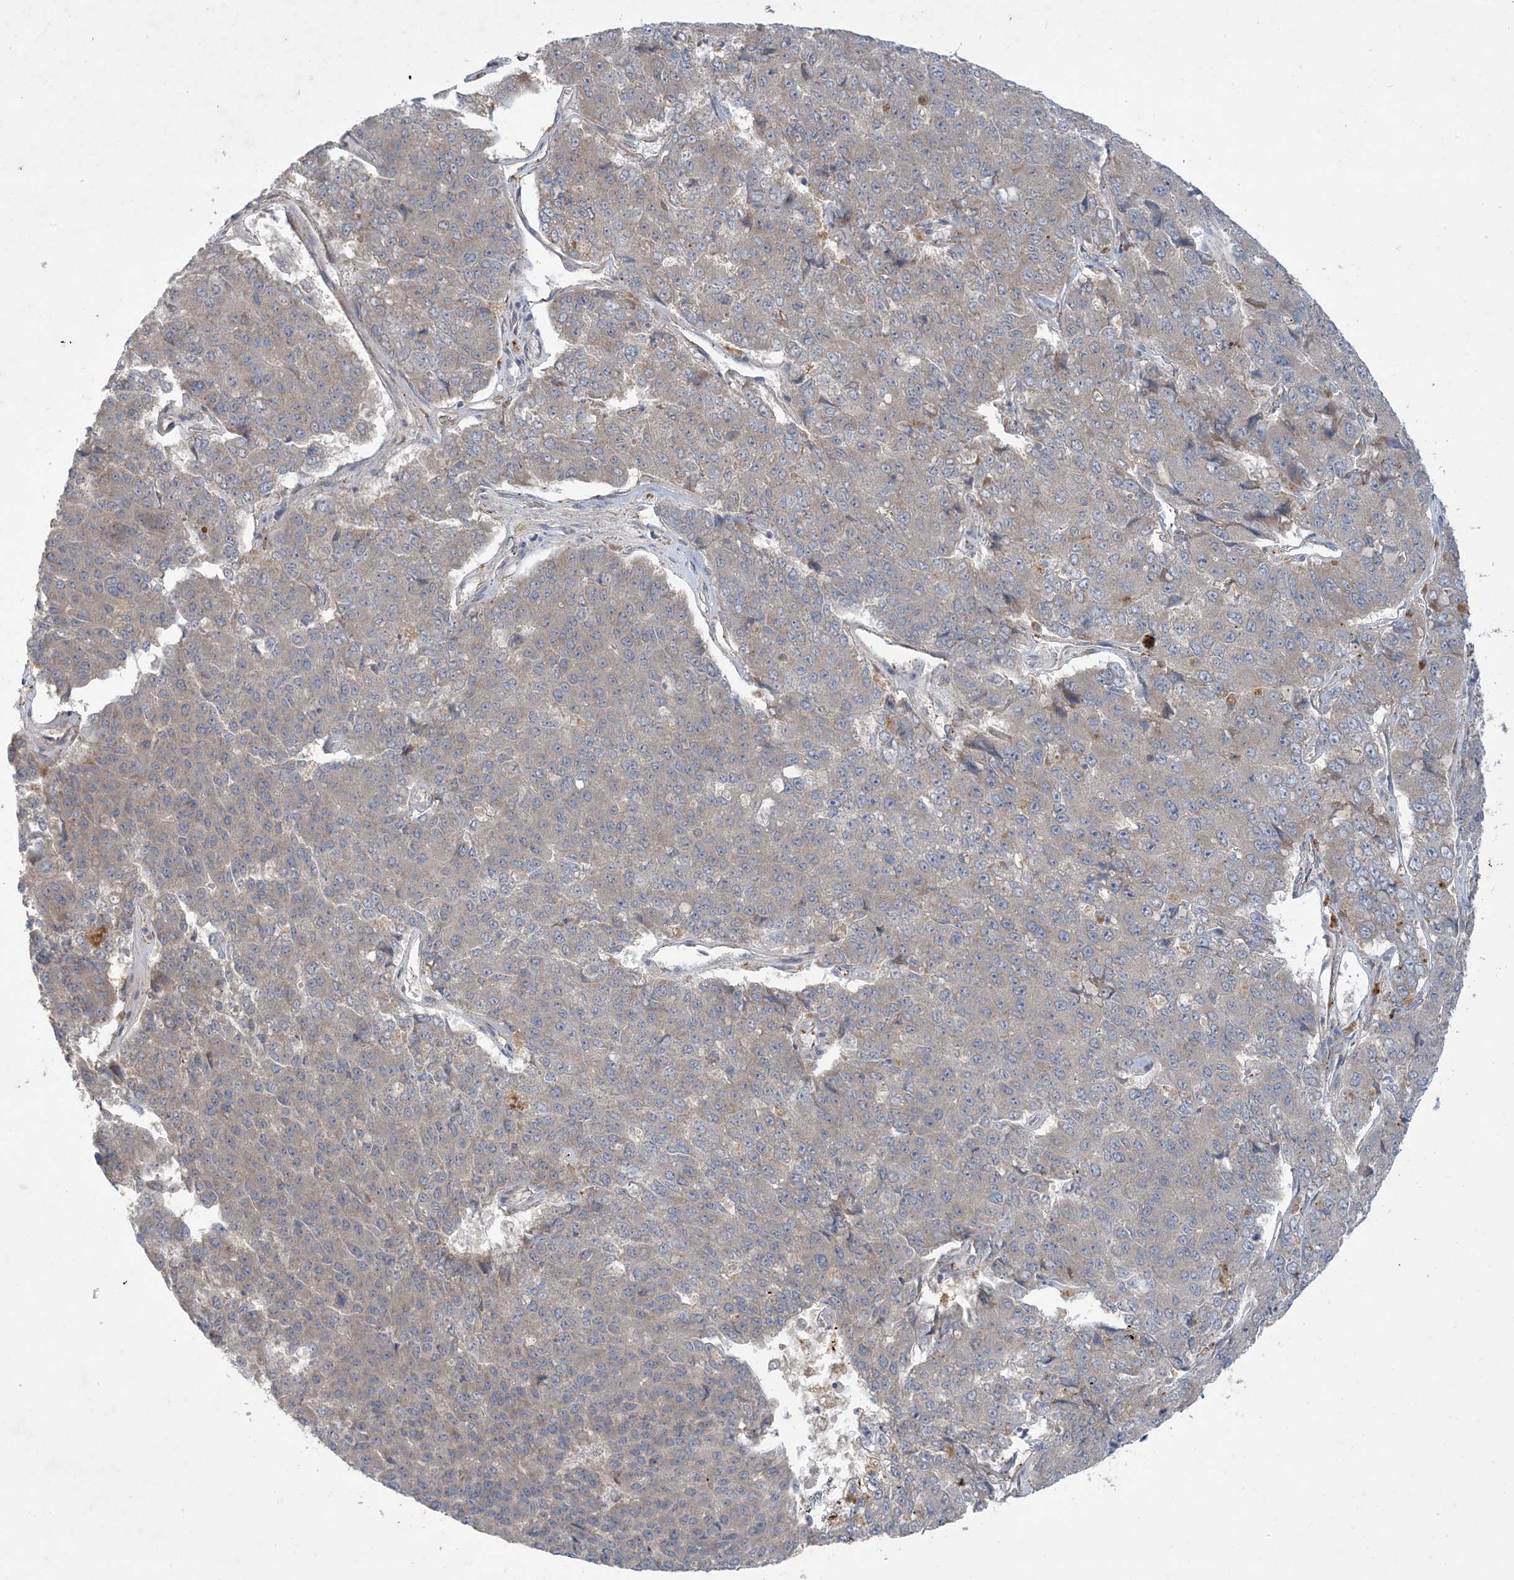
{"staining": {"intensity": "weak", "quantity": "25%-75%", "location": "cytoplasmic/membranous"}, "tissue": "pancreatic cancer", "cell_type": "Tumor cells", "image_type": "cancer", "snomed": [{"axis": "morphology", "description": "Adenocarcinoma, NOS"}, {"axis": "topography", "description": "Pancreas"}], "caption": "Immunohistochemistry of human pancreatic adenocarcinoma exhibits low levels of weak cytoplasmic/membranous expression in about 25%-75% of tumor cells.", "gene": "MRPS18A", "patient": {"sex": "male", "age": 50}}